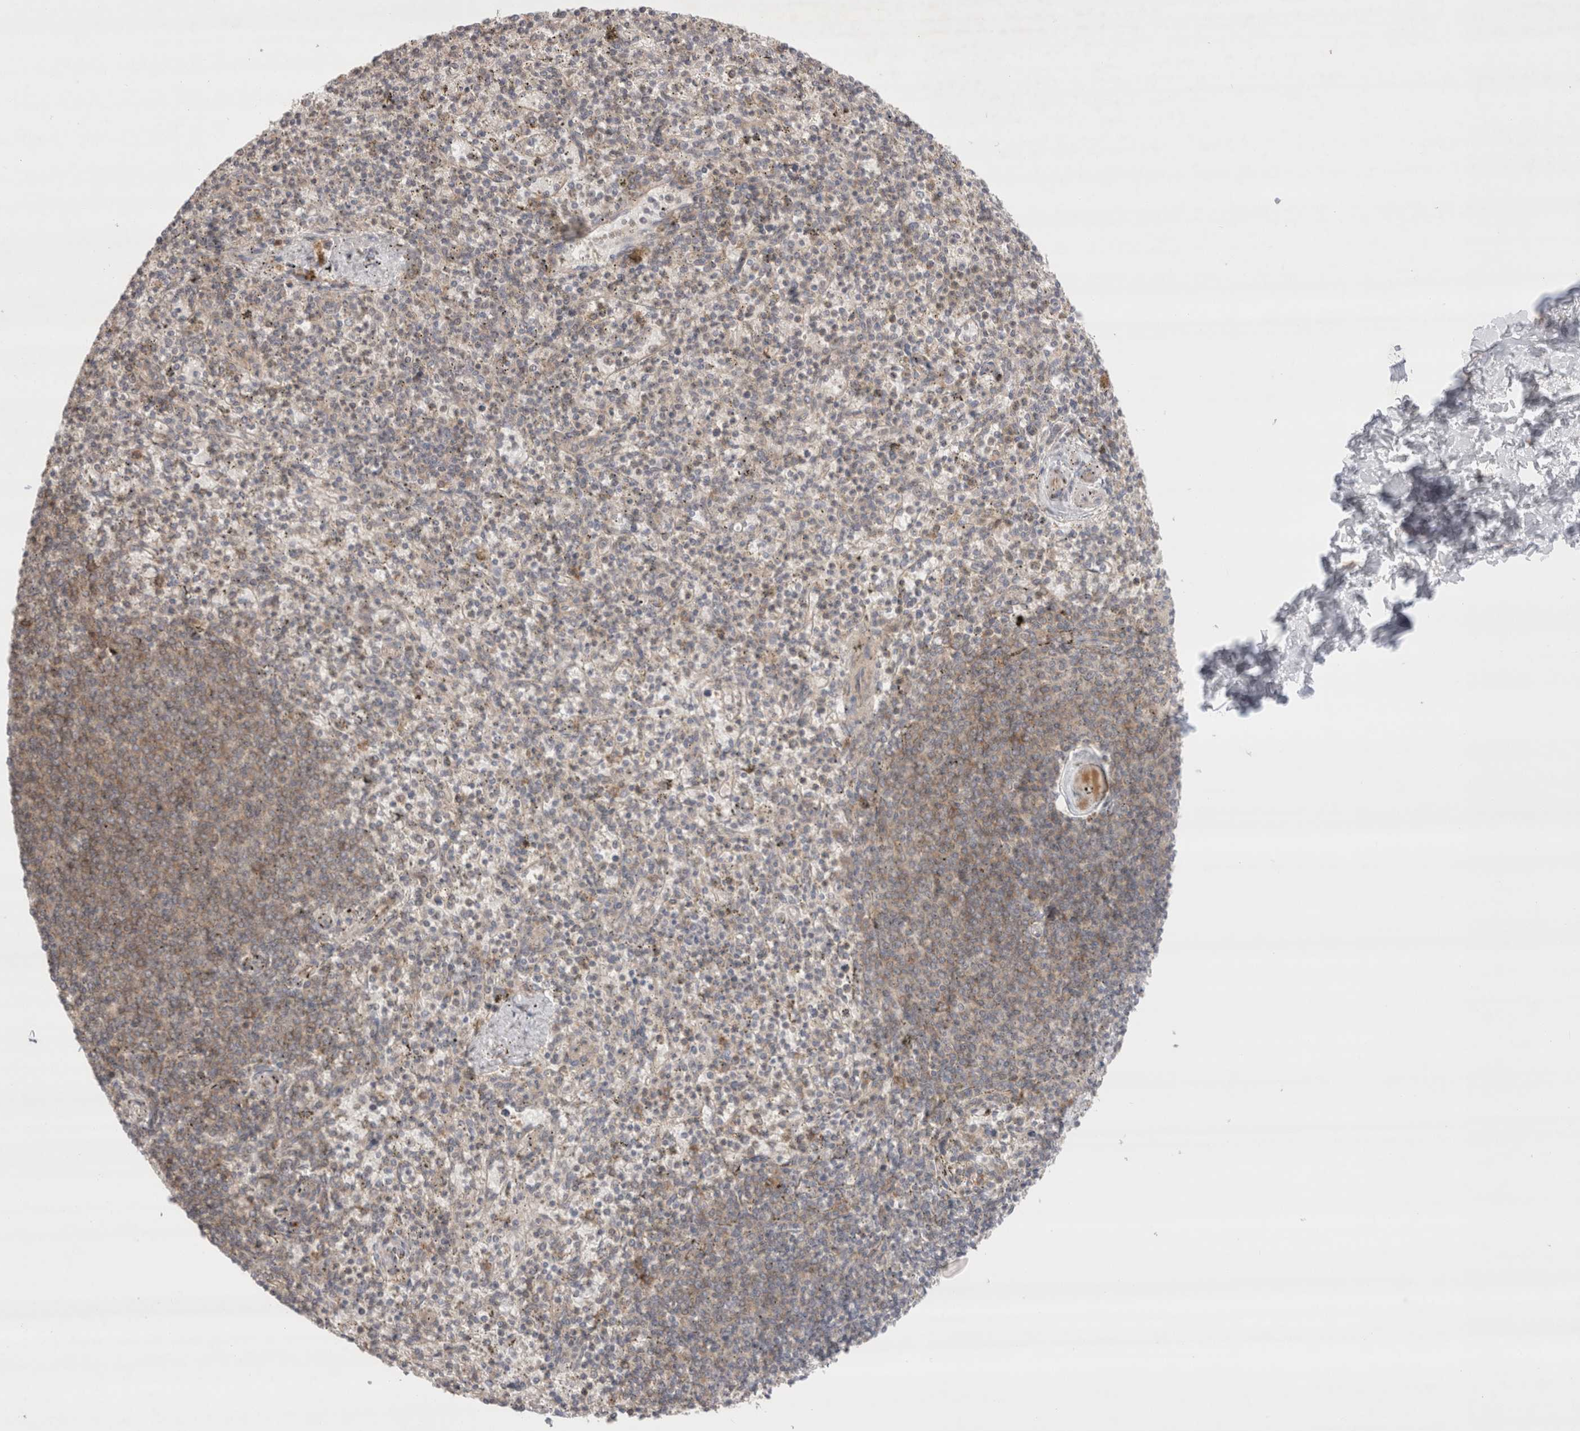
{"staining": {"intensity": "weak", "quantity": "<25%", "location": "cytoplasmic/membranous"}, "tissue": "spleen", "cell_type": "Cells in red pulp", "image_type": "normal", "snomed": [{"axis": "morphology", "description": "Normal tissue, NOS"}, {"axis": "topography", "description": "Spleen"}], "caption": "Immunohistochemical staining of benign human spleen exhibits no significant positivity in cells in red pulp.", "gene": "SLC29A1", "patient": {"sex": "male", "age": 72}}